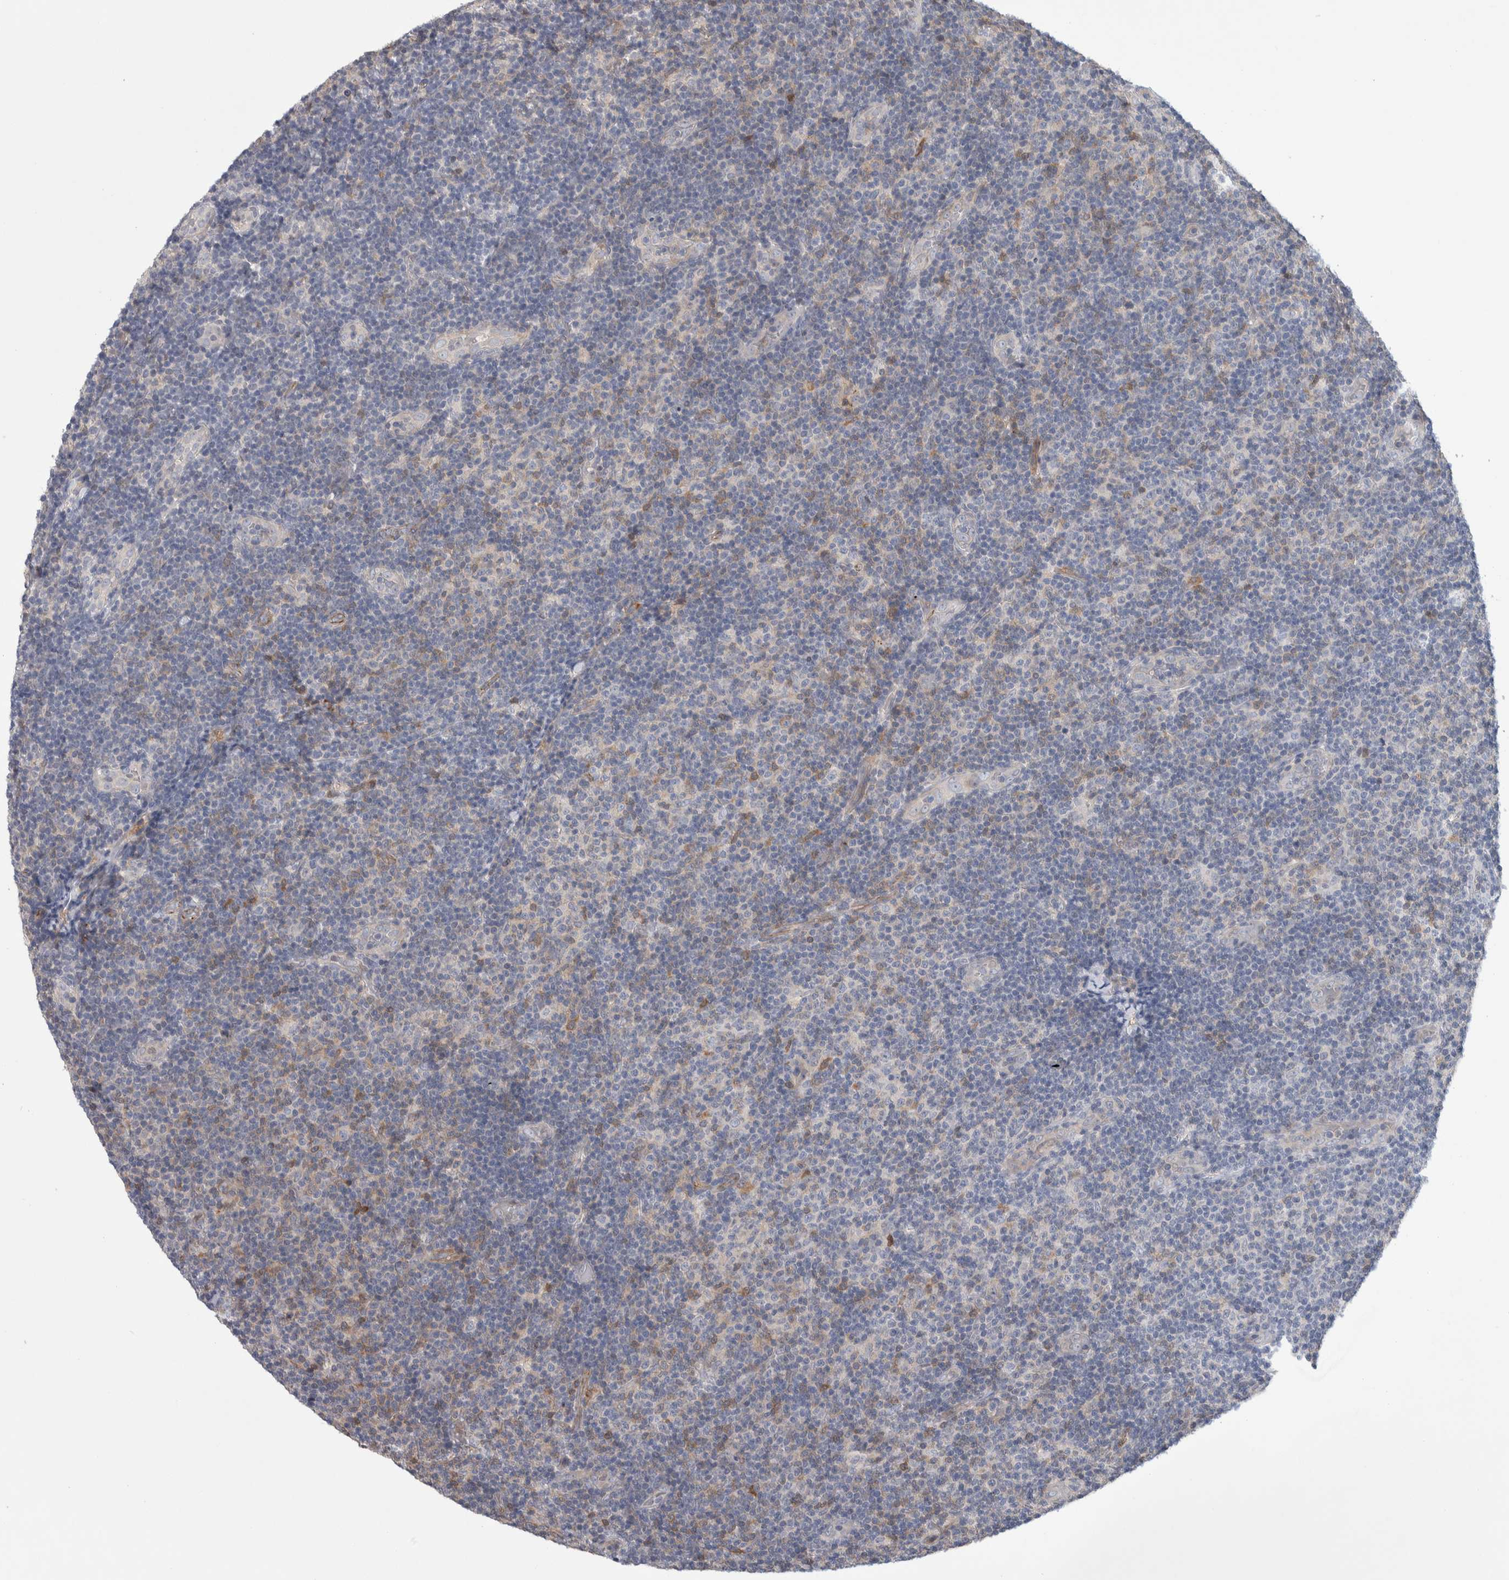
{"staining": {"intensity": "negative", "quantity": "none", "location": "none"}, "tissue": "lymphoma", "cell_type": "Tumor cells", "image_type": "cancer", "snomed": [{"axis": "morphology", "description": "Malignant lymphoma, non-Hodgkin's type, Low grade"}, {"axis": "topography", "description": "Lymph node"}], "caption": "Tumor cells are negative for protein expression in human lymphoma. (IHC, brightfield microscopy, high magnification).", "gene": "ZNF862", "patient": {"sex": "male", "age": 83}}